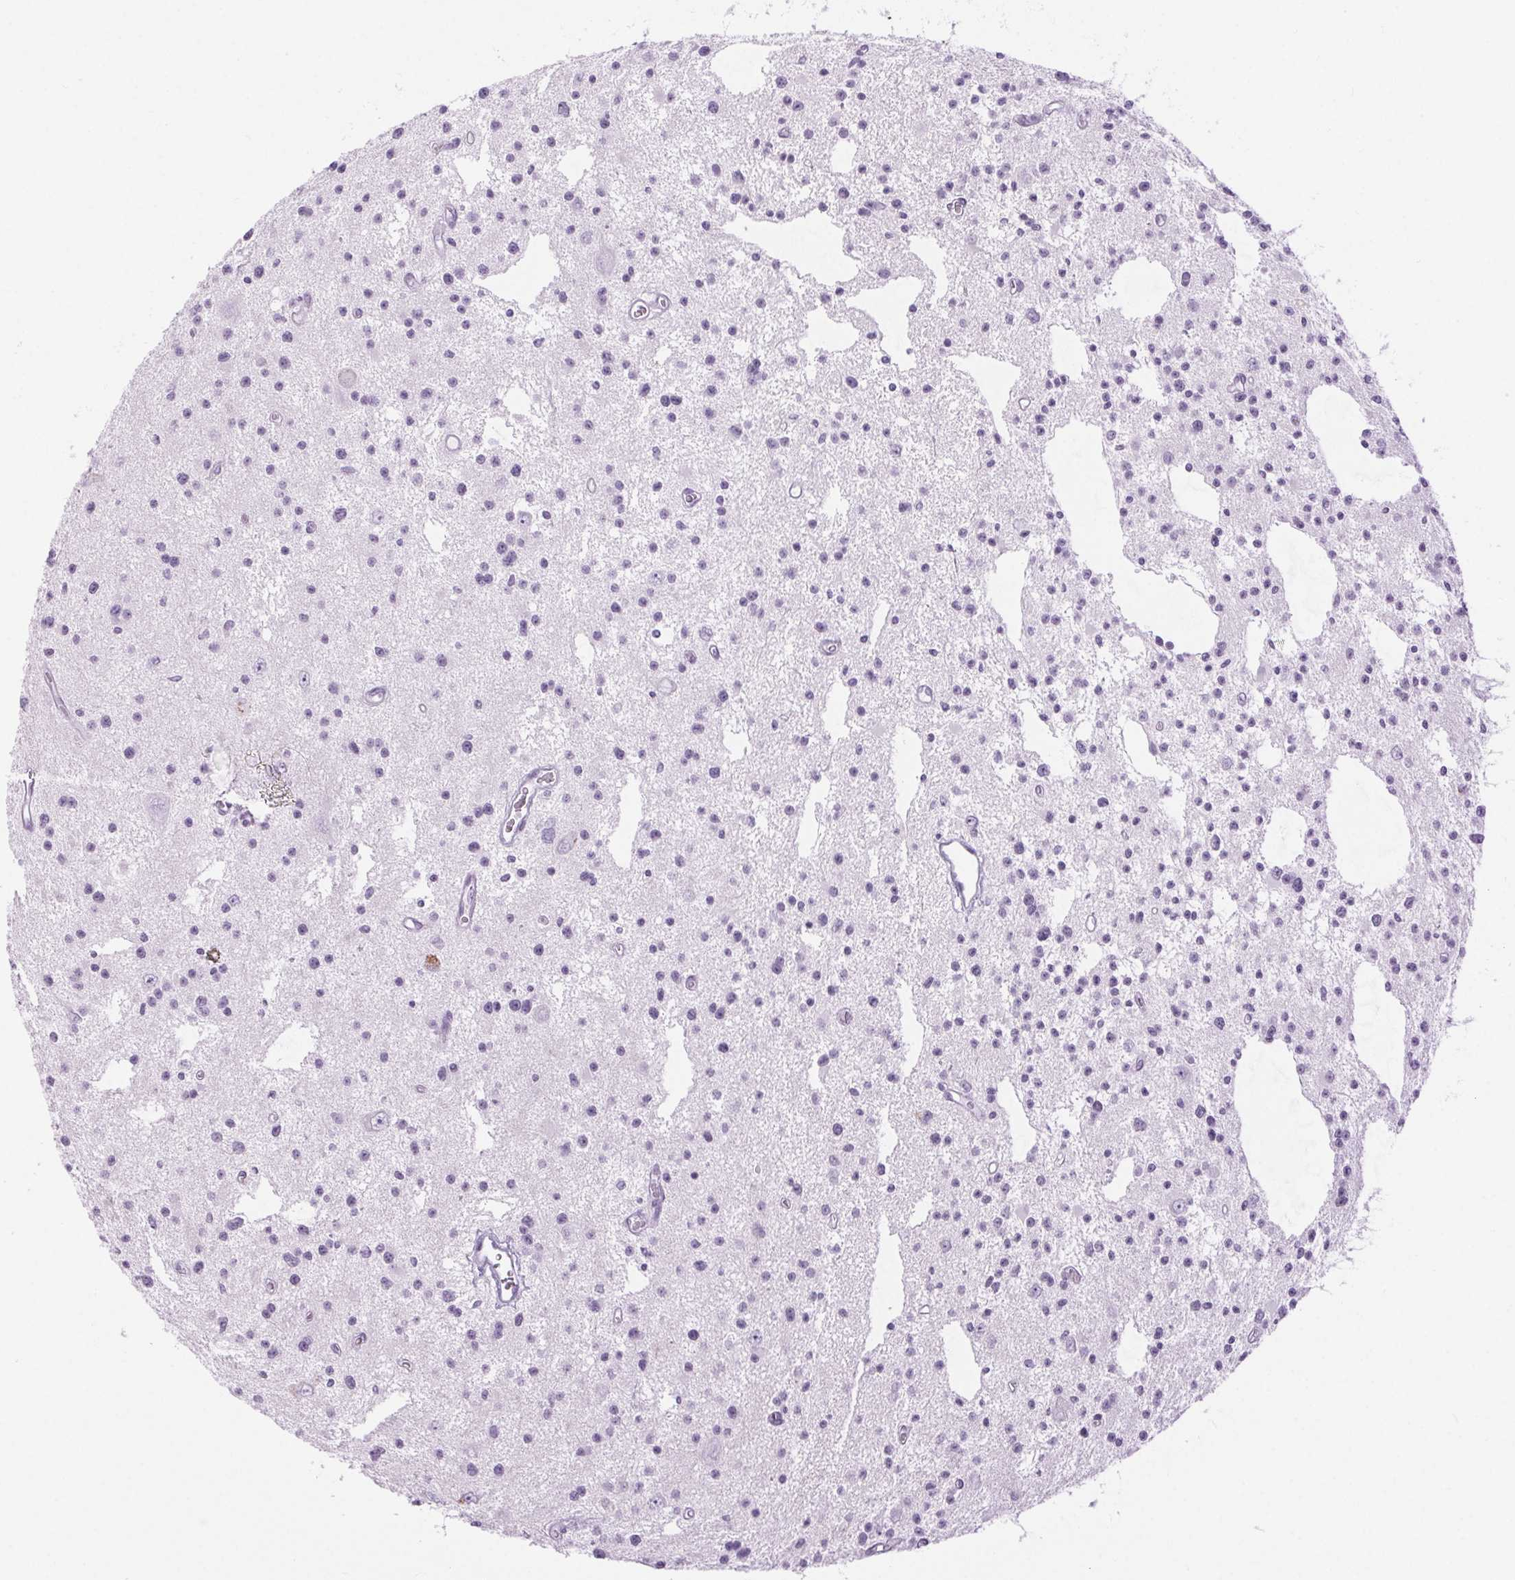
{"staining": {"intensity": "negative", "quantity": "none", "location": "none"}, "tissue": "glioma", "cell_type": "Tumor cells", "image_type": "cancer", "snomed": [{"axis": "morphology", "description": "Glioma, malignant, Low grade"}, {"axis": "topography", "description": "Brain"}], "caption": "Tumor cells are negative for brown protein staining in malignant low-grade glioma.", "gene": "BEND2", "patient": {"sex": "male", "age": 43}}